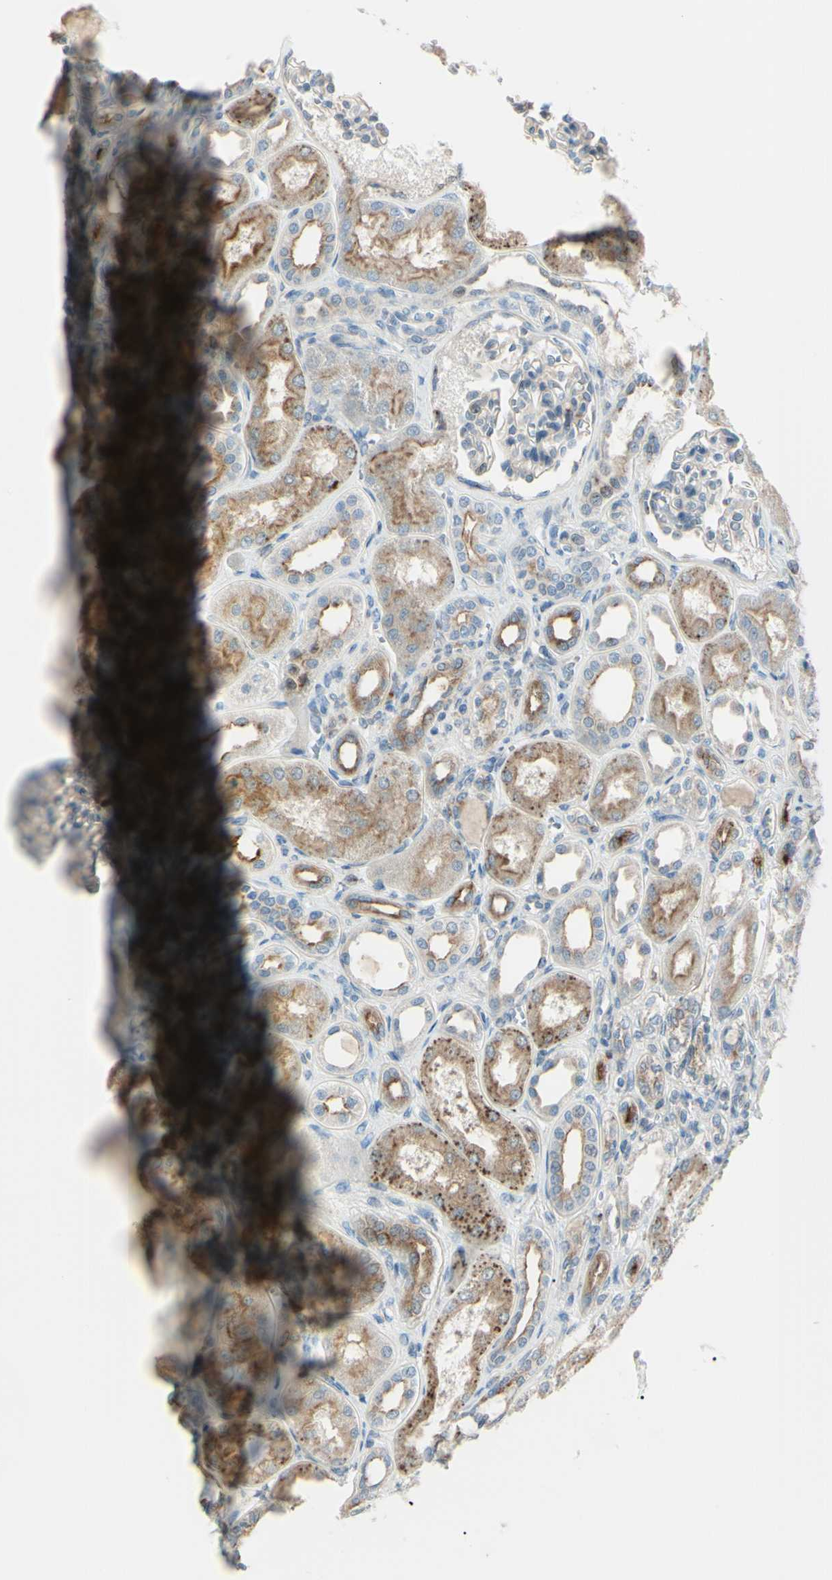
{"staining": {"intensity": "weak", "quantity": ">75%", "location": "cytoplasmic/membranous"}, "tissue": "kidney", "cell_type": "Cells in glomeruli", "image_type": "normal", "snomed": [{"axis": "morphology", "description": "Normal tissue, NOS"}, {"axis": "topography", "description": "Kidney"}], "caption": "Protein staining reveals weak cytoplasmic/membranous staining in approximately >75% of cells in glomeruli in unremarkable kidney.", "gene": "LMTK2", "patient": {"sex": "male", "age": 7}}